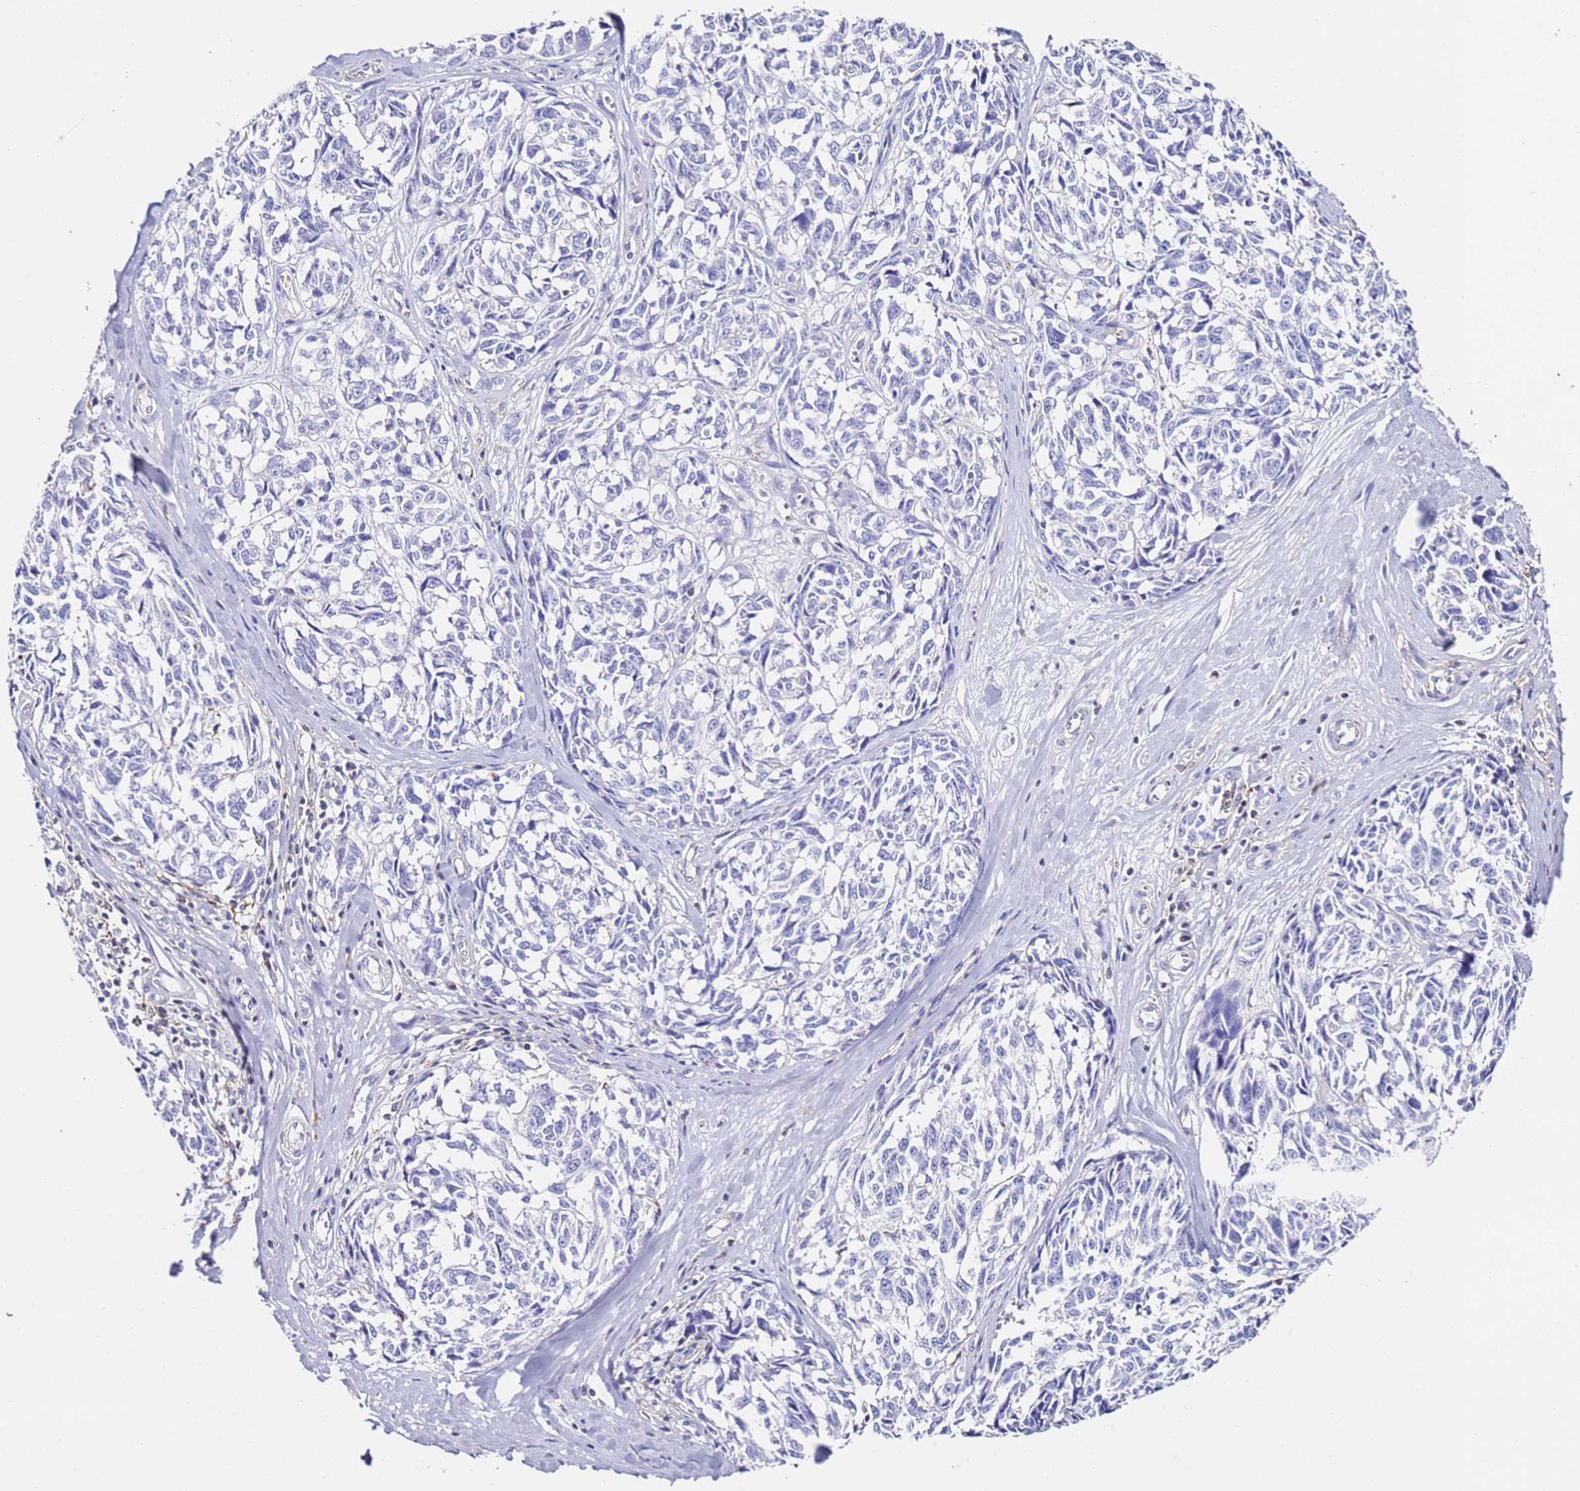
{"staining": {"intensity": "negative", "quantity": "none", "location": "none"}, "tissue": "melanoma", "cell_type": "Tumor cells", "image_type": "cancer", "snomed": [{"axis": "morphology", "description": "Normal tissue, NOS"}, {"axis": "morphology", "description": "Malignant melanoma, NOS"}, {"axis": "topography", "description": "Skin"}], "caption": "A histopathology image of melanoma stained for a protein demonstrates no brown staining in tumor cells.", "gene": "ZNF671", "patient": {"sex": "female", "age": 64}}